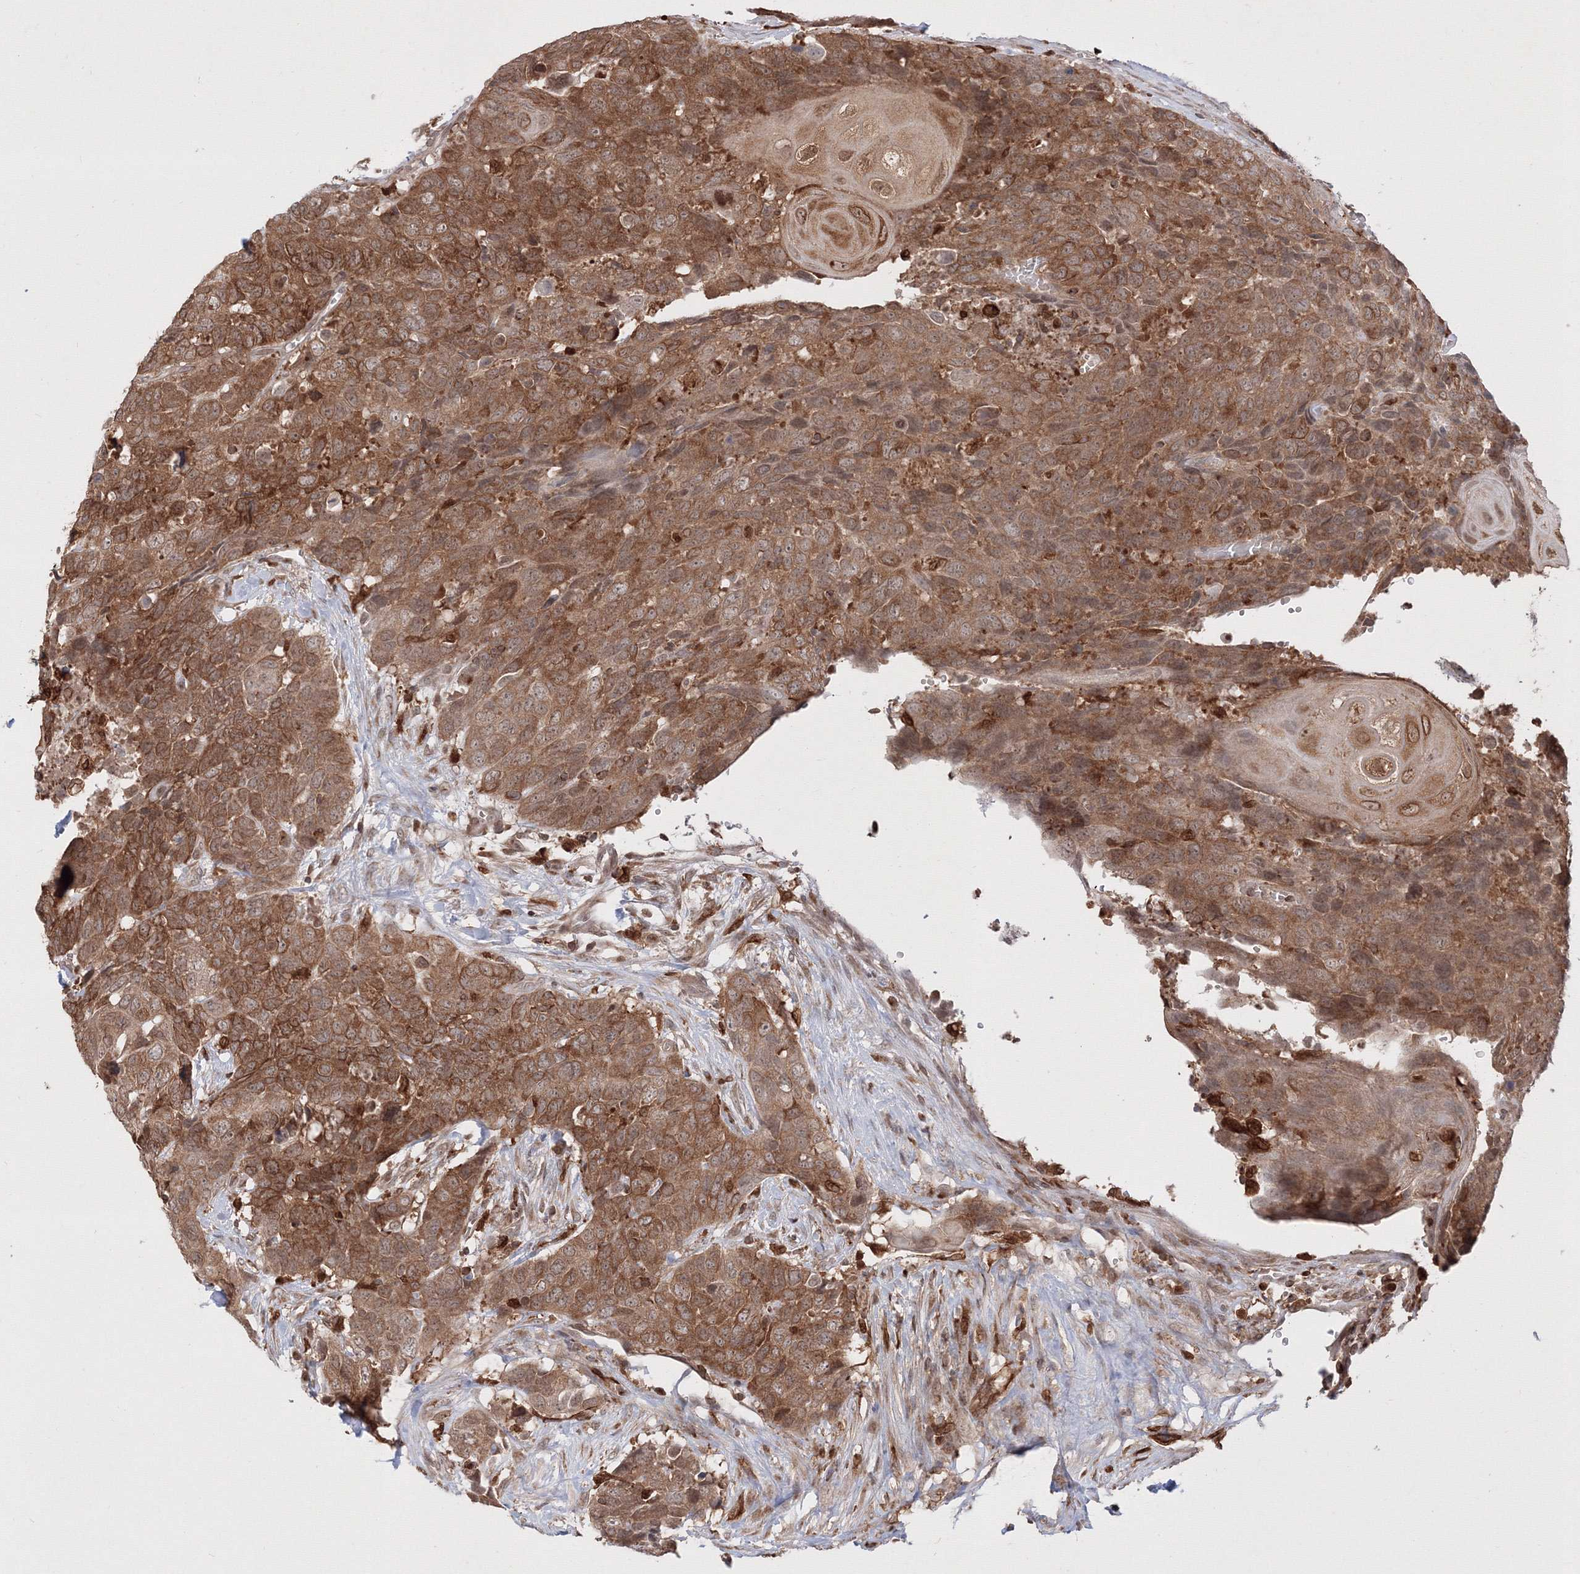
{"staining": {"intensity": "moderate", "quantity": ">75%", "location": "cytoplasmic/membranous"}, "tissue": "head and neck cancer", "cell_type": "Tumor cells", "image_type": "cancer", "snomed": [{"axis": "morphology", "description": "Squamous cell carcinoma, NOS"}, {"axis": "topography", "description": "Head-Neck"}], "caption": "About >75% of tumor cells in human head and neck squamous cell carcinoma reveal moderate cytoplasmic/membranous protein staining as visualized by brown immunohistochemical staining.", "gene": "TMEM50B", "patient": {"sex": "male", "age": 66}}